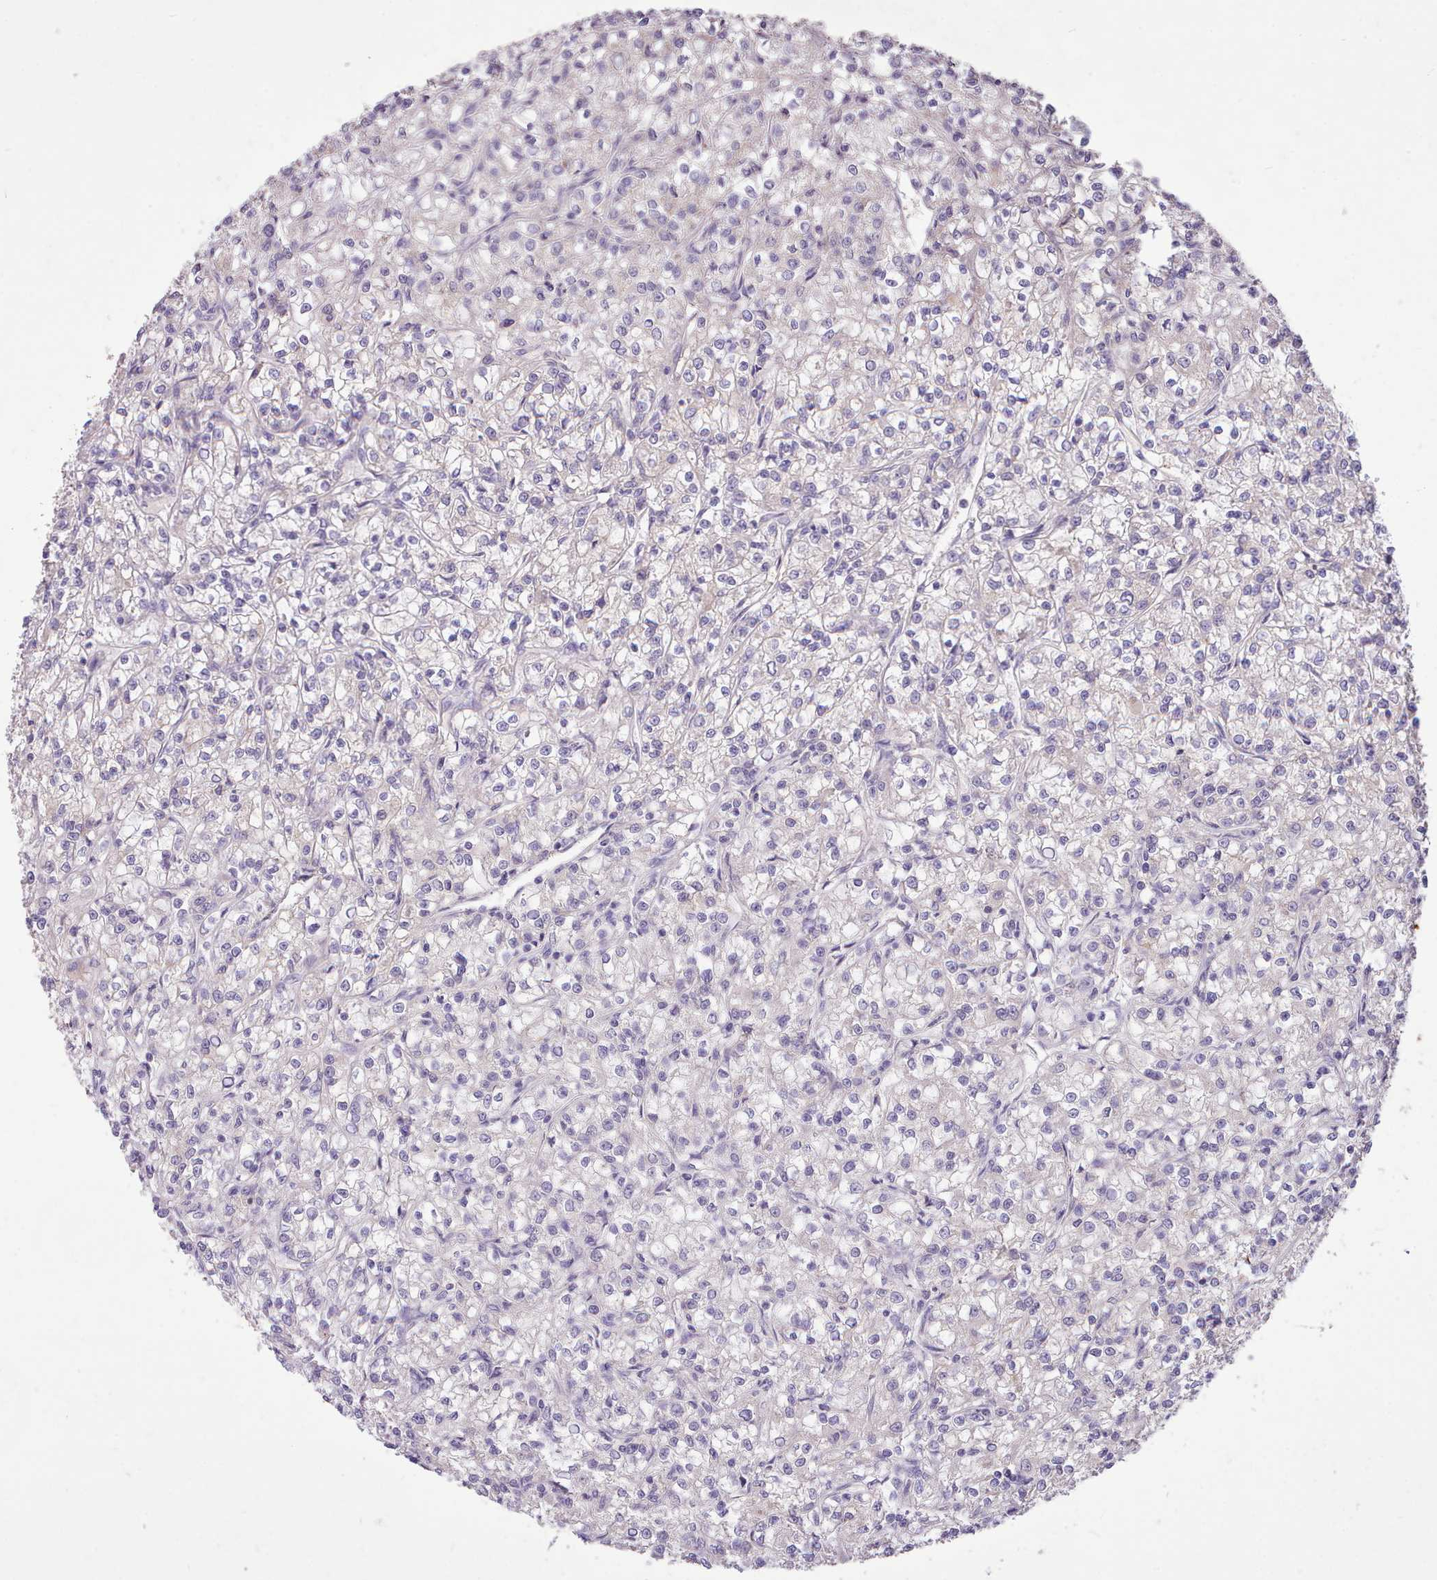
{"staining": {"intensity": "negative", "quantity": "none", "location": "none"}, "tissue": "renal cancer", "cell_type": "Tumor cells", "image_type": "cancer", "snomed": [{"axis": "morphology", "description": "Adenocarcinoma, NOS"}, {"axis": "topography", "description": "Kidney"}], "caption": "Image shows no protein staining in tumor cells of renal cancer (adenocarcinoma) tissue. (DAB (3,3'-diaminobenzidine) IHC with hematoxylin counter stain).", "gene": "ZNF607", "patient": {"sex": "female", "age": 59}}